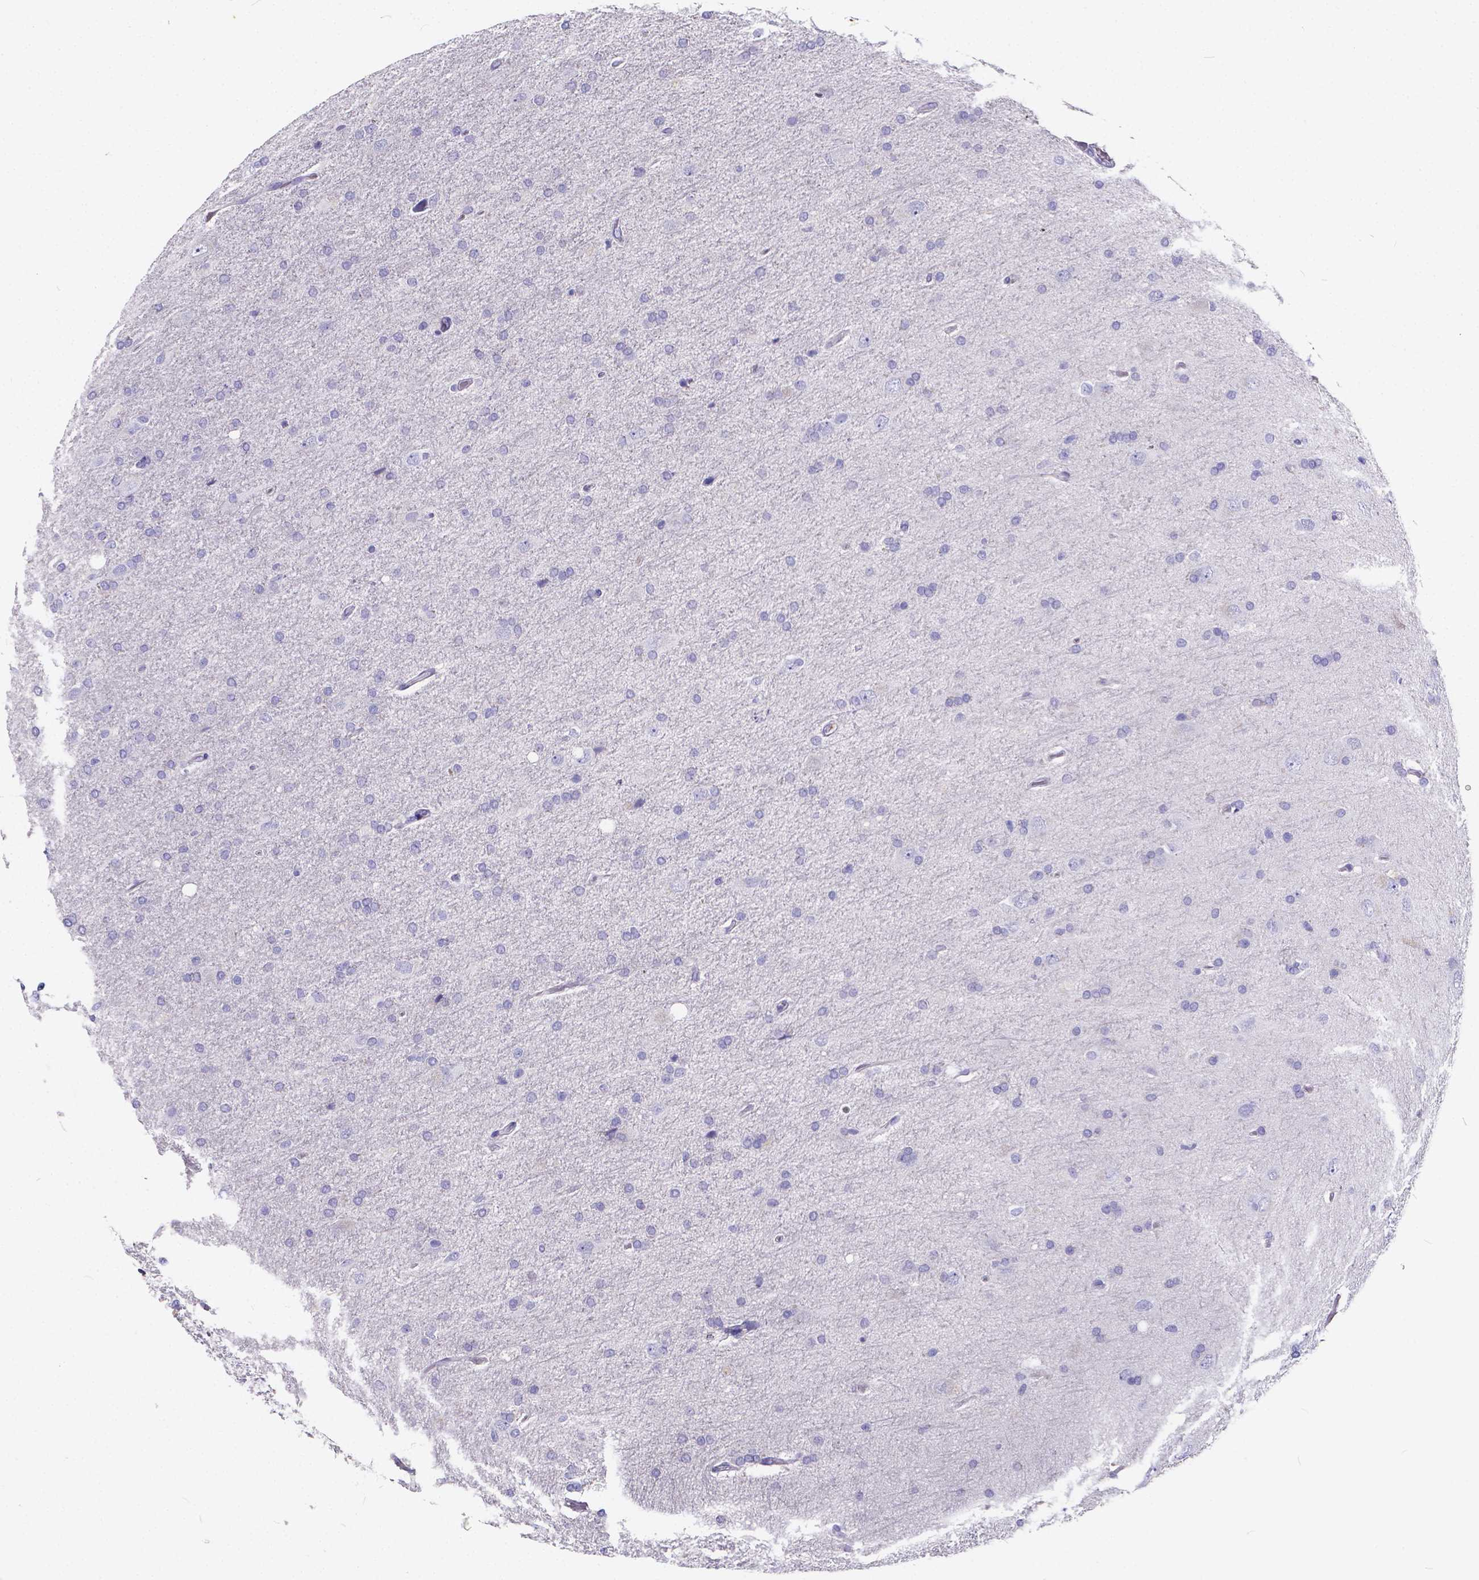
{"staining": {"intensity": "negative", "quantity": "none", "location": "none"}, "tissue": "glioma", "cell_type": "Tumor cells", "image_type": "cancer", "snomed": [{"axis": "morphology", "description": "Glioma, malignant, High grade"}, {"axis": "topography", "description": "Cerebral cortex"}], "caption": "This is an immunohistochemistry (IHC) image of human malignant glioma (high-grade). There is no expression in tumor cells.", "gene": "SPEF2", "patient": {"sex": "male", "age": 70}}